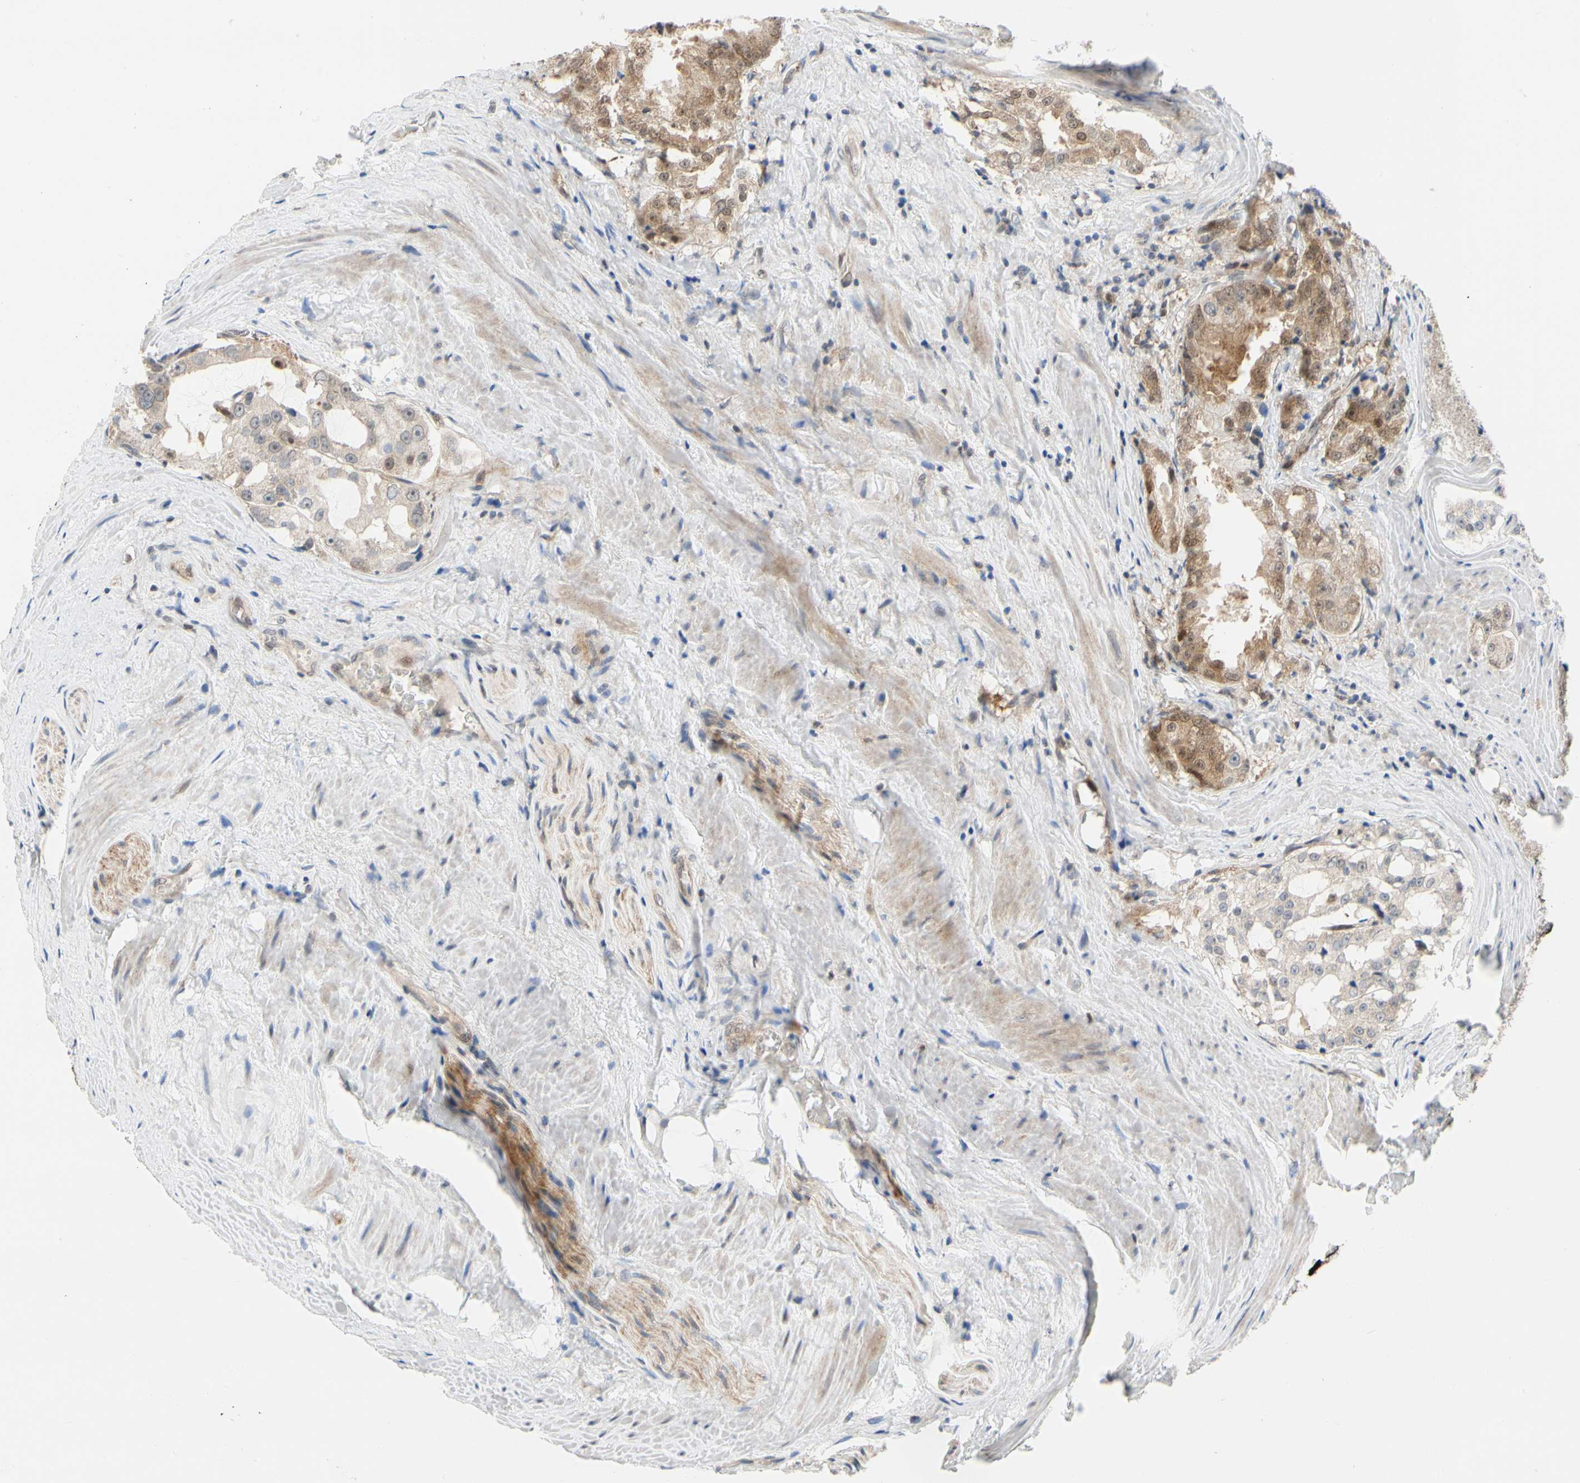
{"staining": {"intensity": "moderate", "quantity": ">75%", "location": "cytoplasmic/membranous"}, "tissue": "prostate cancer", "cell_type": "Tumor cells", "image_type": "cancer", "snomed": [{"axis": "morphology", "description": "Adenocarcinoma, High grade"}, {"axis": "topography", "description": "Prostate"}], "caption": "Protein staining by immunohistochemistry shows moderate cytoplasmic/membranous expression in approximately >75% of tumor cells in adenocarcinoma (high-grade) (prostate).", "gene": "CDK5", "patient": {"sex": "male", "age": 73}}